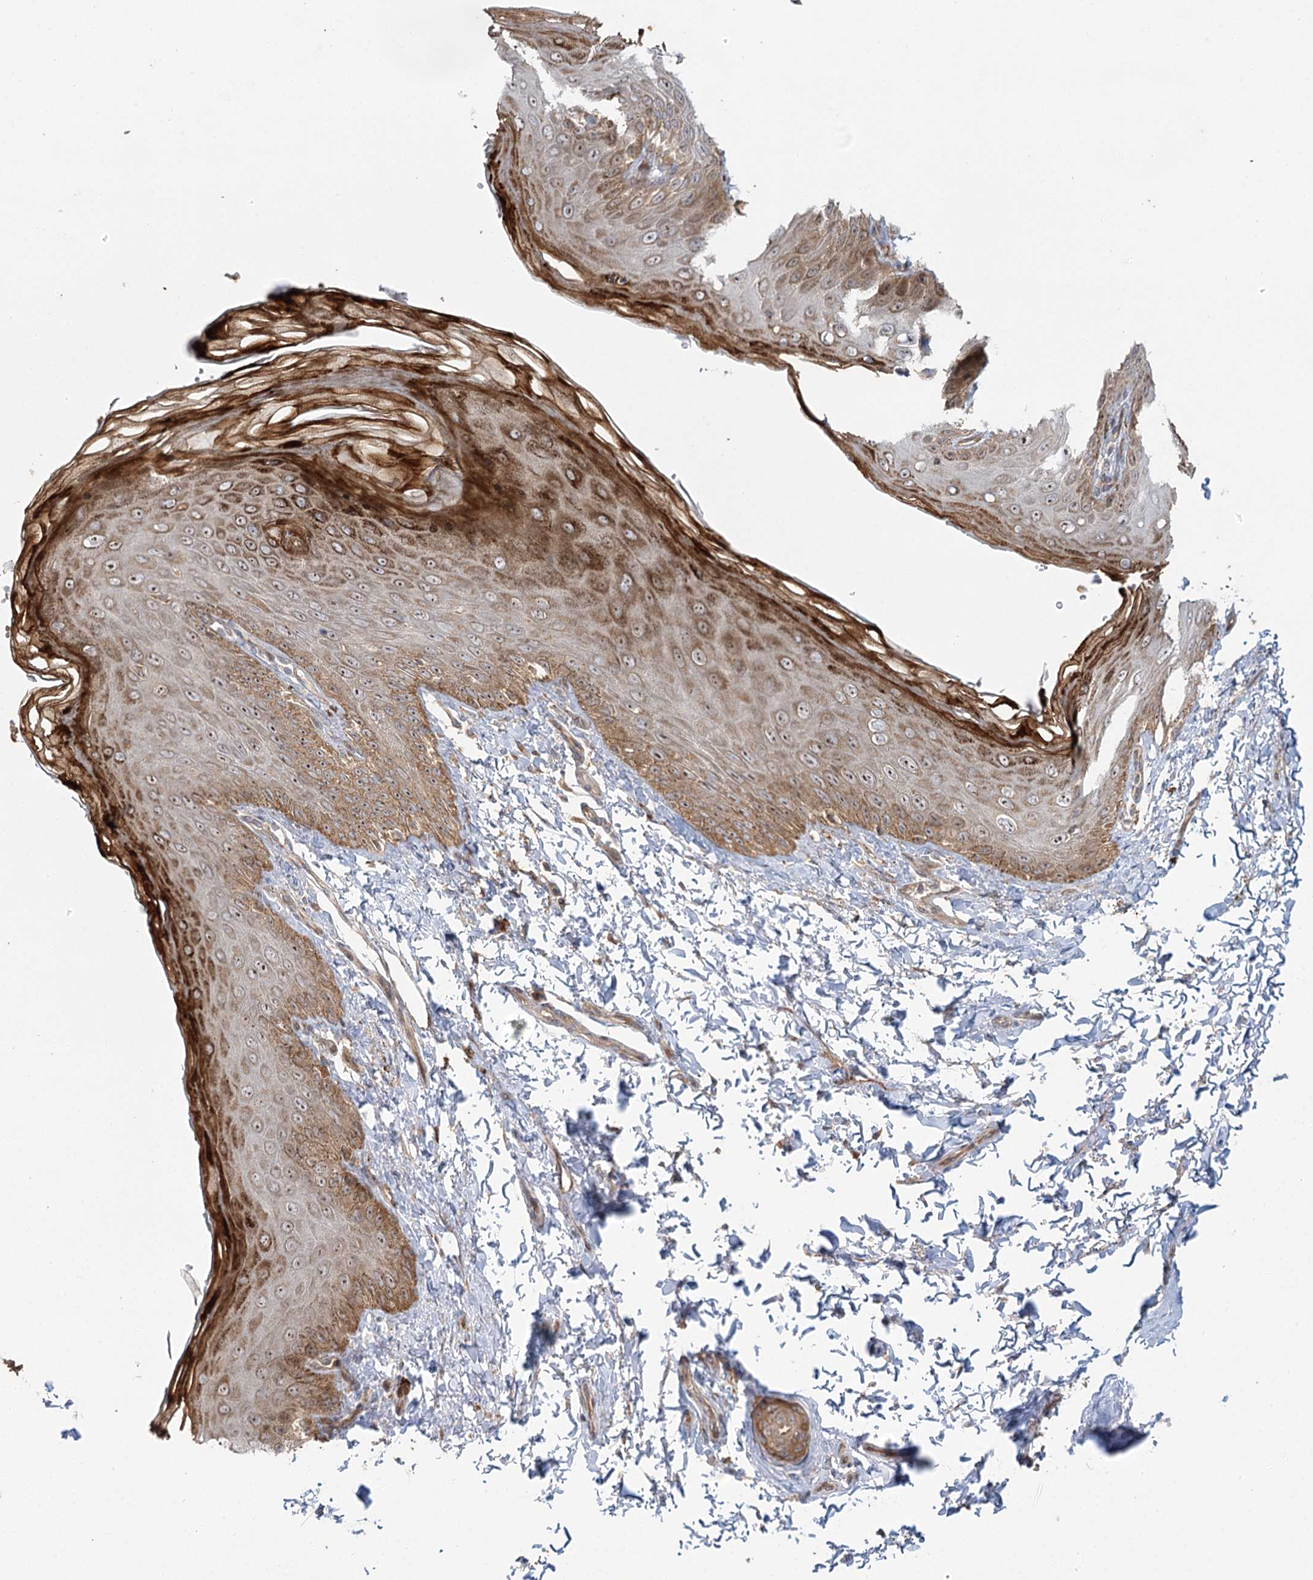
{"staining": {"intensity": "moderate", "quantity": ">75%", "location": "cytoplasmic/membranous,nuclear"}, "tissue": "skin", "cell_type": "Epidermal cells", "image_type": "normal", "snomed": [{"axis": "morphology", "description": "Normal tissue, NOS"}, {"axis": "topography", "description": "Anal"}], "caption": "Protein staining of normal skin displays moderate cytoplasmic/membranous,nuclear positivity in about >75% of epidermal cells. Nuclei are stained in blue.", "gene": "ENSG00000273217", "patient": {"sex": "male", "age": 44}}